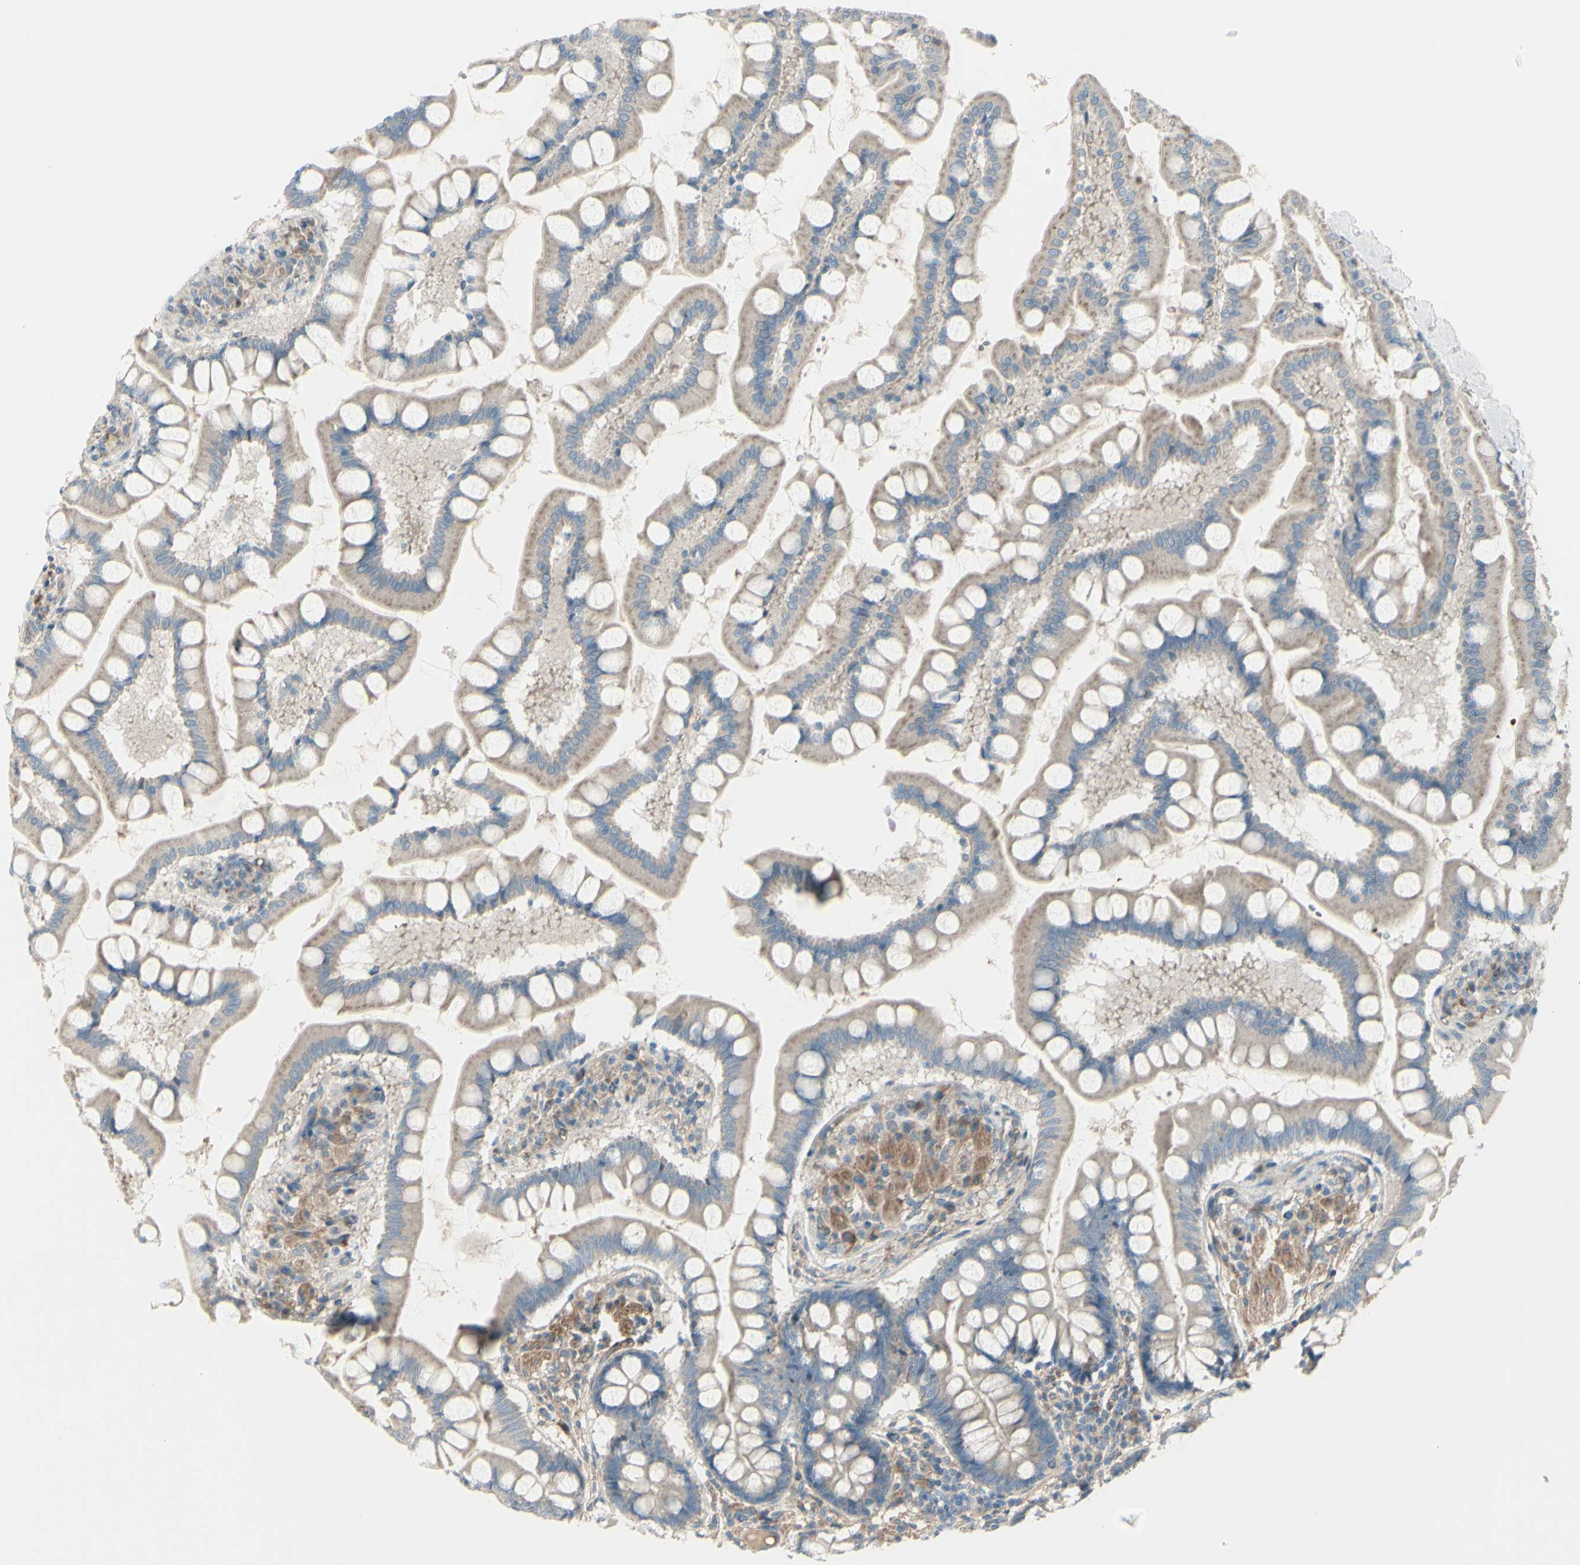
{"staining": {"intensity": "weak", "quantity": ">75%", "location": "cytoplasmic/membranous"}, "tissue": "small intestine", "cell_type": "Glandular cells", "image_type": "normal", "snomed": [{"axis": "morphology", "description": "Normal tissue, NOS"}, {"axis": "topography", "description": "Small intestine"}], "caption": "This image exhibits IHC staining of benign human small intestine, with low weak cytoplasmic/membranous staining in approximately >75% of glandular cells.", "gene": "PCDHGA10", "patient": {"sex": "male", "age": 41}}